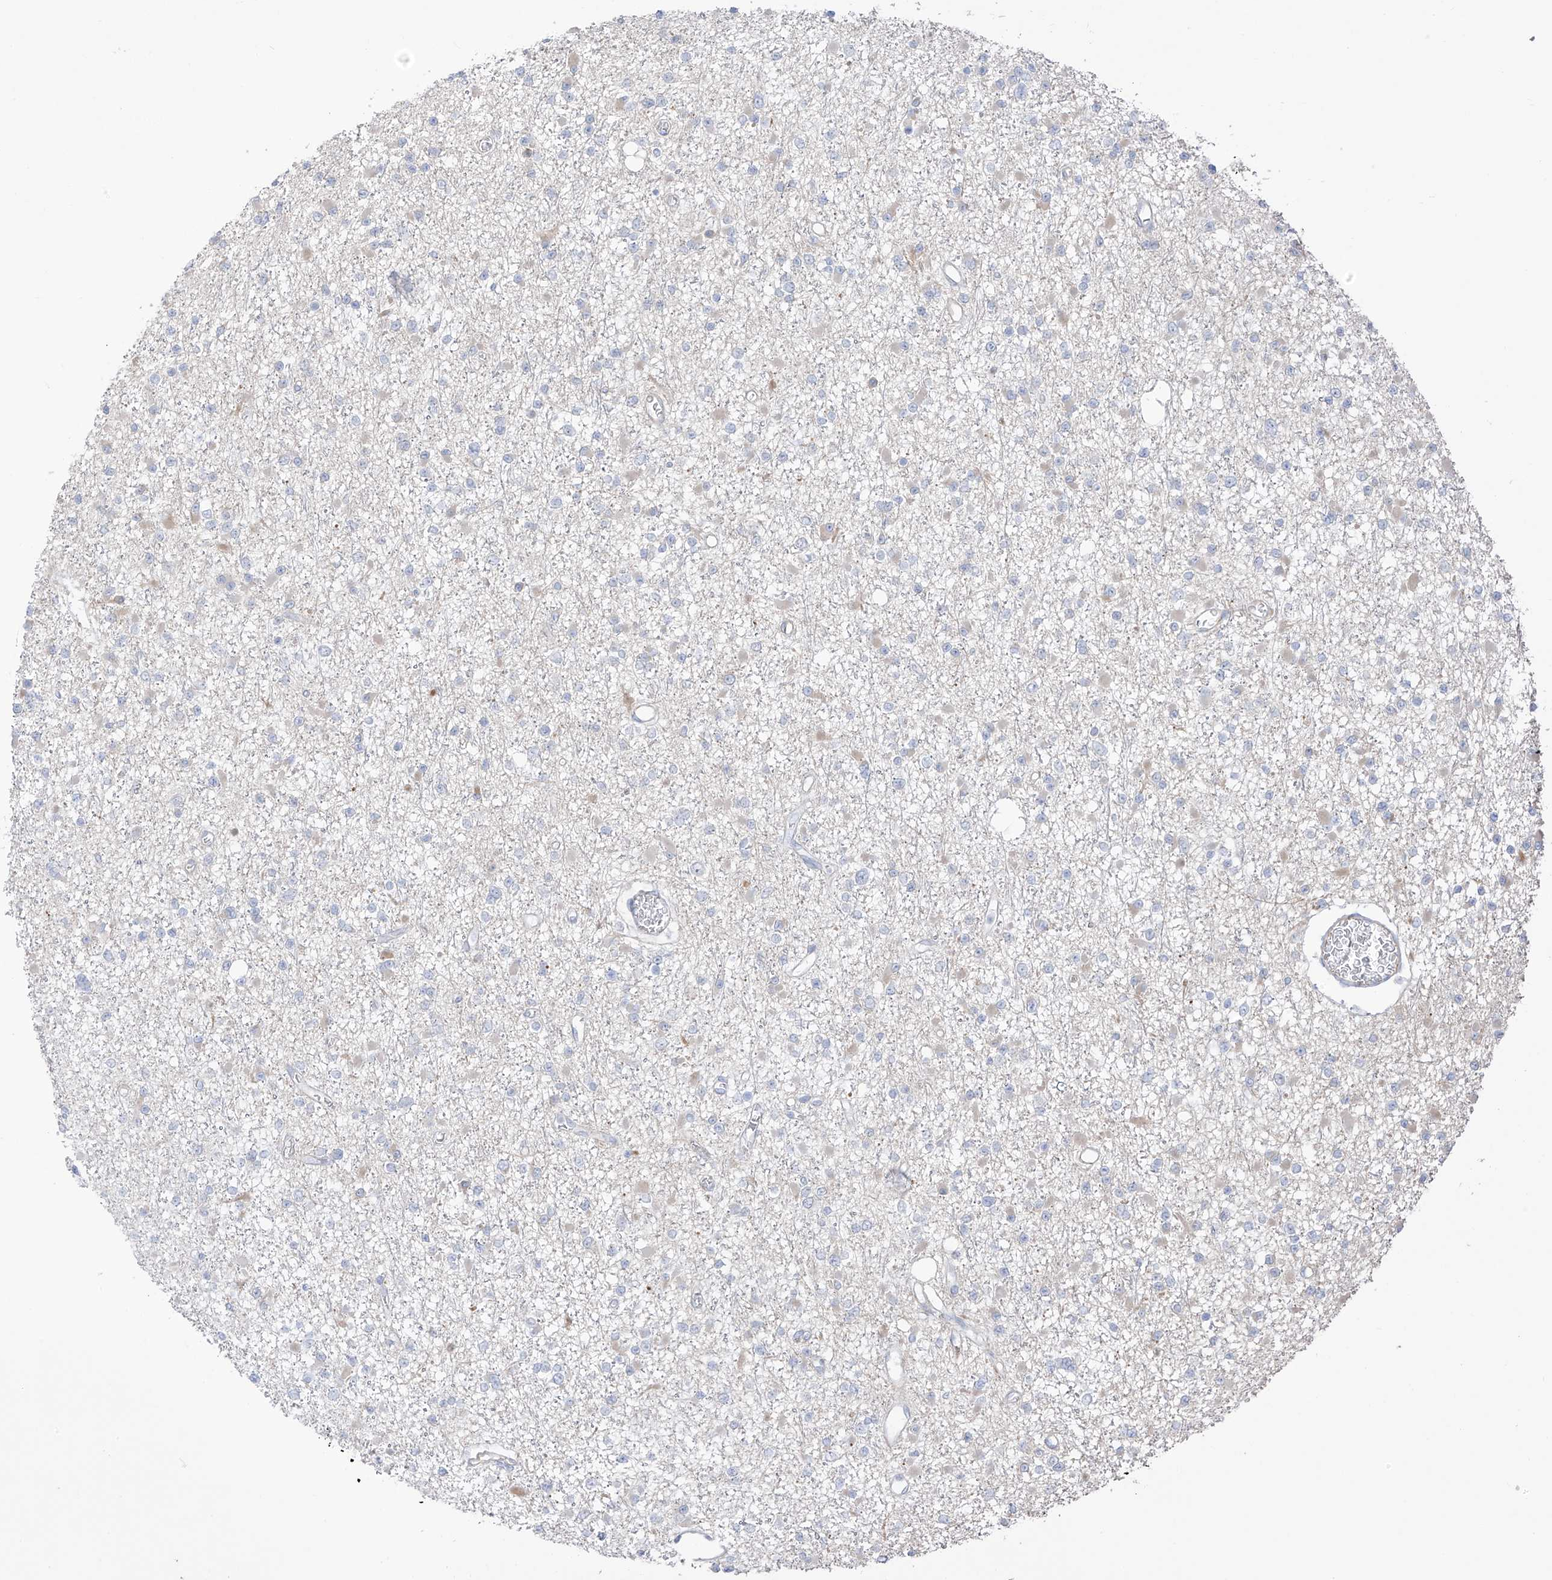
{"staining": {"intensity": "negative", "quantity": "none", "location": "none"}, "tissue": "glioma", "cell_type": "Tumor cells", "image_type": "cancer", "snomed": [{"axis": "morphology", "description": "Glioma, malignant, Low grade"}, {"axis": "topography", "description": "Brain"}], "caption": "Glioma was stained to show a protein in brown. There is no significant staining in tumor cells. (DAB IHC, high magnification).", "gene": "DCDC2", "patient": {"sex": "female", "age": 22}}